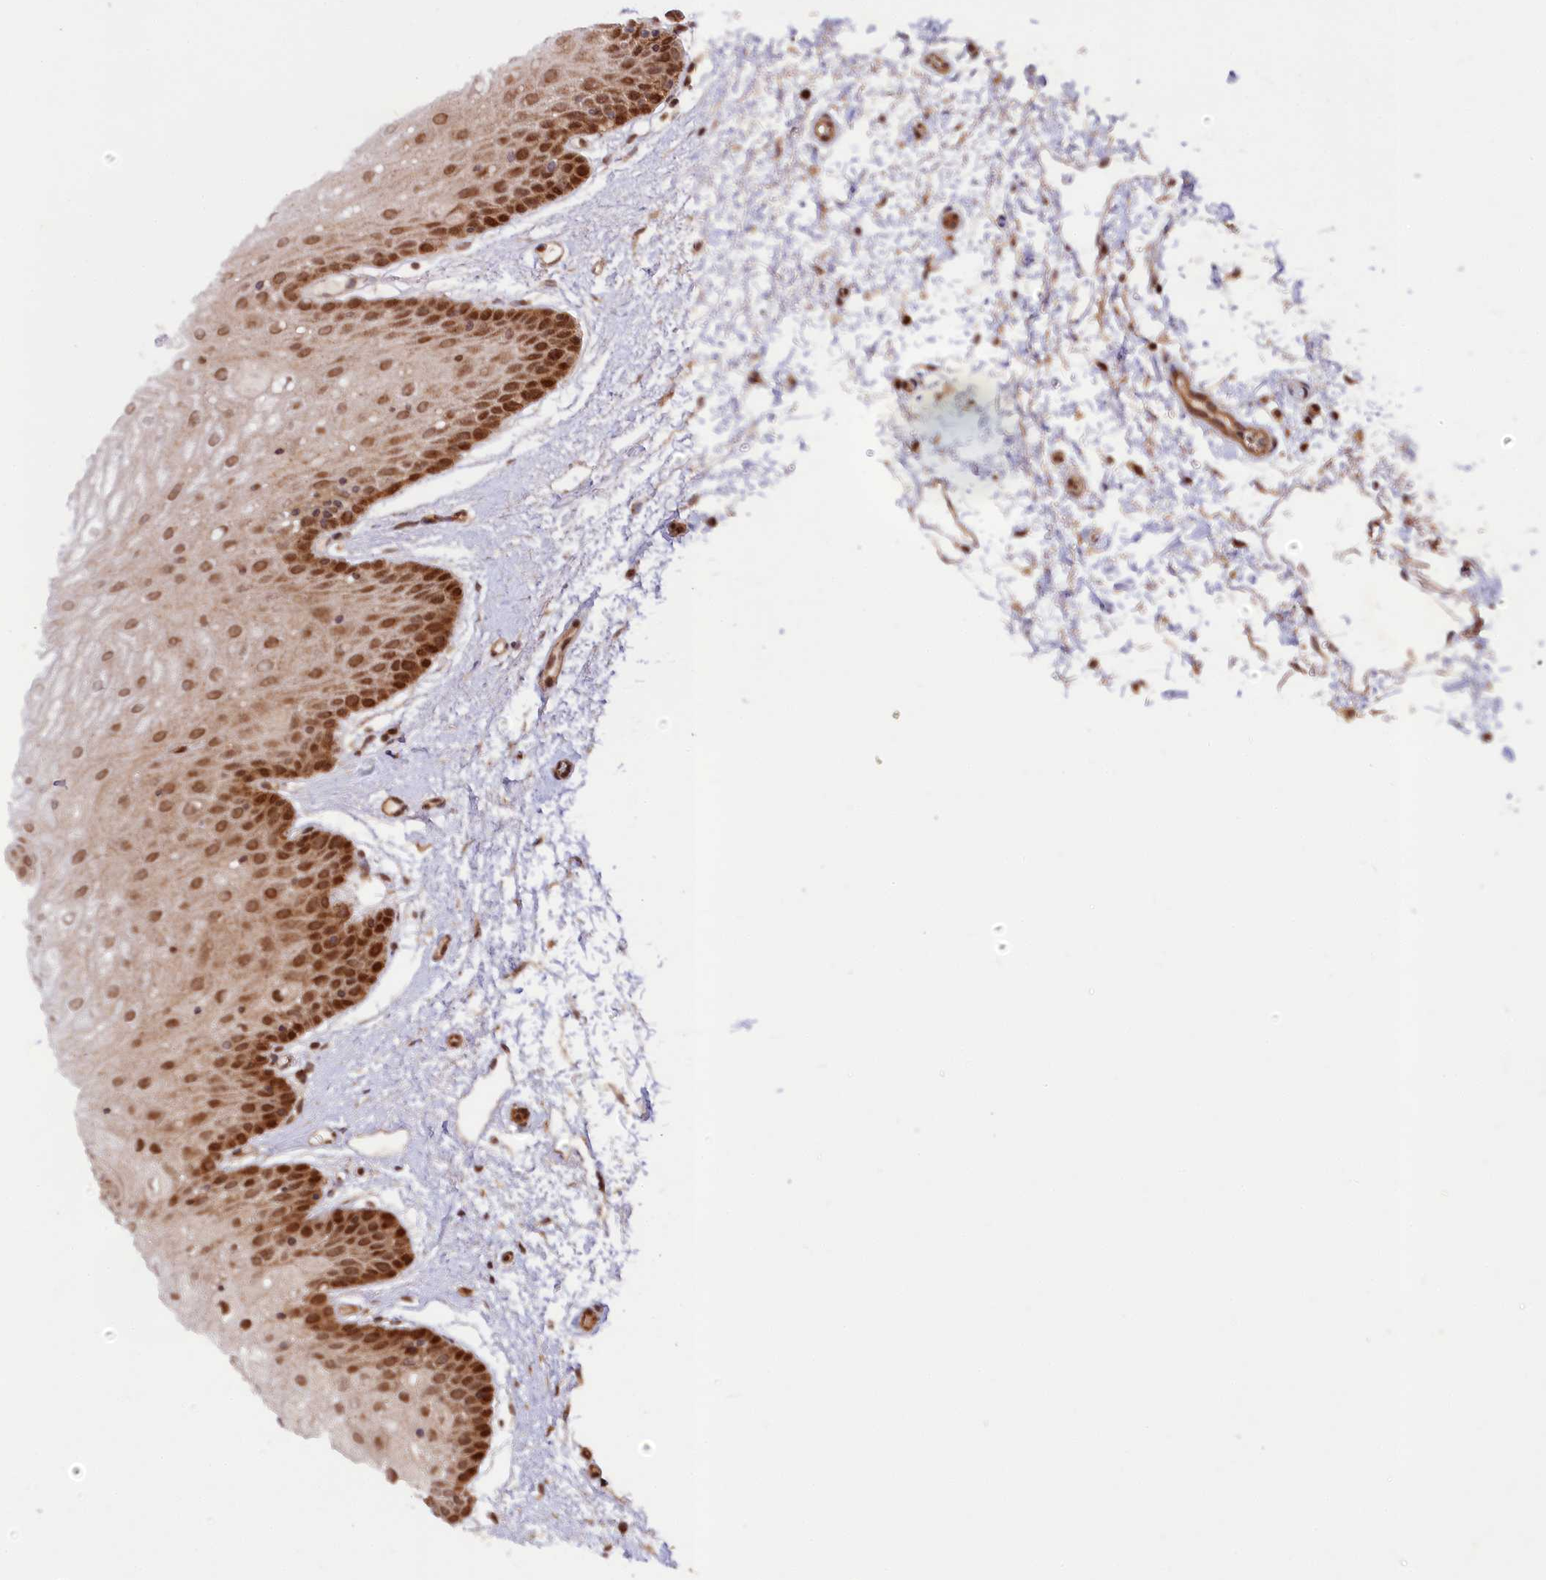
{"staining": {"intensity": "strong", "quantity": "25%-75%", "location": "cytoplasmic/membranous,nuclear"}, "tissue": "oral mucosa", "cell_type": "Squamous epithelial cells", "image_type": "normal", "snomed": [{"axis": "morphology", "description": "Normal tissue, NOS"}, {"axis": "topography", "description": "Oral tissue"}, {"axis": "topography", "description": "Tounge, NOS"}], "caption": "Immunohistochemistry staining of benign oral mucosa, which demonstrates high levels of strong cytoplasmic/membranous,nuclear expression in about 25%-75% of squamous epithelial cells indicating strong cytoplasmic/membranous,nuclear protein positivity. The staining was performed using DAB (brown) for protein detection and nuclei were counterstained in hematoxylin (blue).", "gene": "NEDD1", "patient": {"sex": "female", "age": 73}}